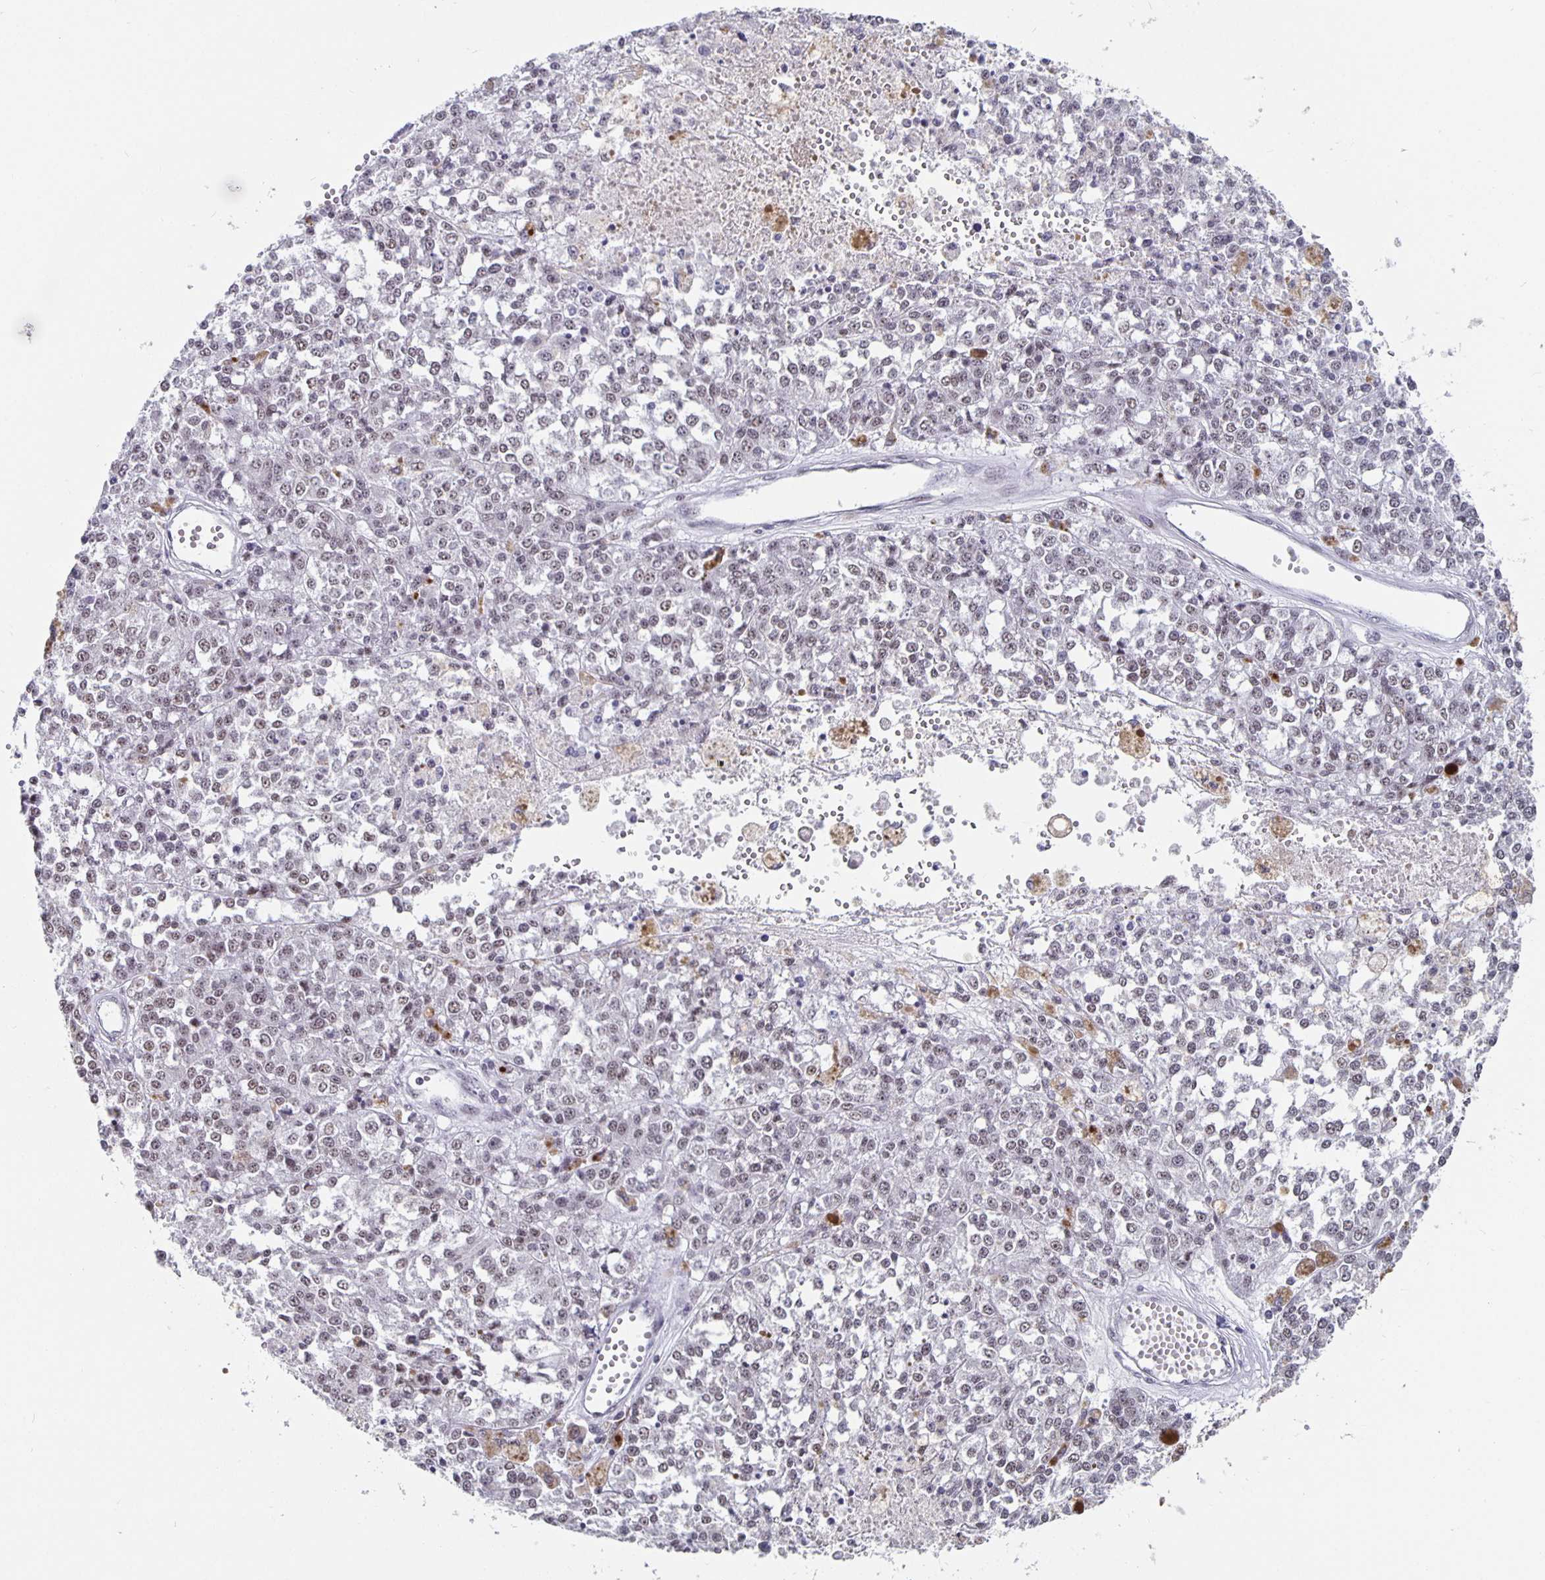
{"staining": {"intensity": "weak", "quantity": "25%-75%", "location": "nuclear"}, "tissue": "melanoma", "cell_type": "Tumor cells", "image_type": "cancer", "snomed": [{"axis": "morphology", "description": "Malignant melanoma, Metastatic site"}, {"axis": "topography", "description": "Lymph node"}], "caption": "This photomicrograph displays melanoma stained with immunohistochemistry to label a protein in brown. The nuclear of tumor cells show weak positivity for the protein. Nuclei are counter-stained blue.", "gene": "PBX2", "patient": {"sex": "female", "age": 64}}